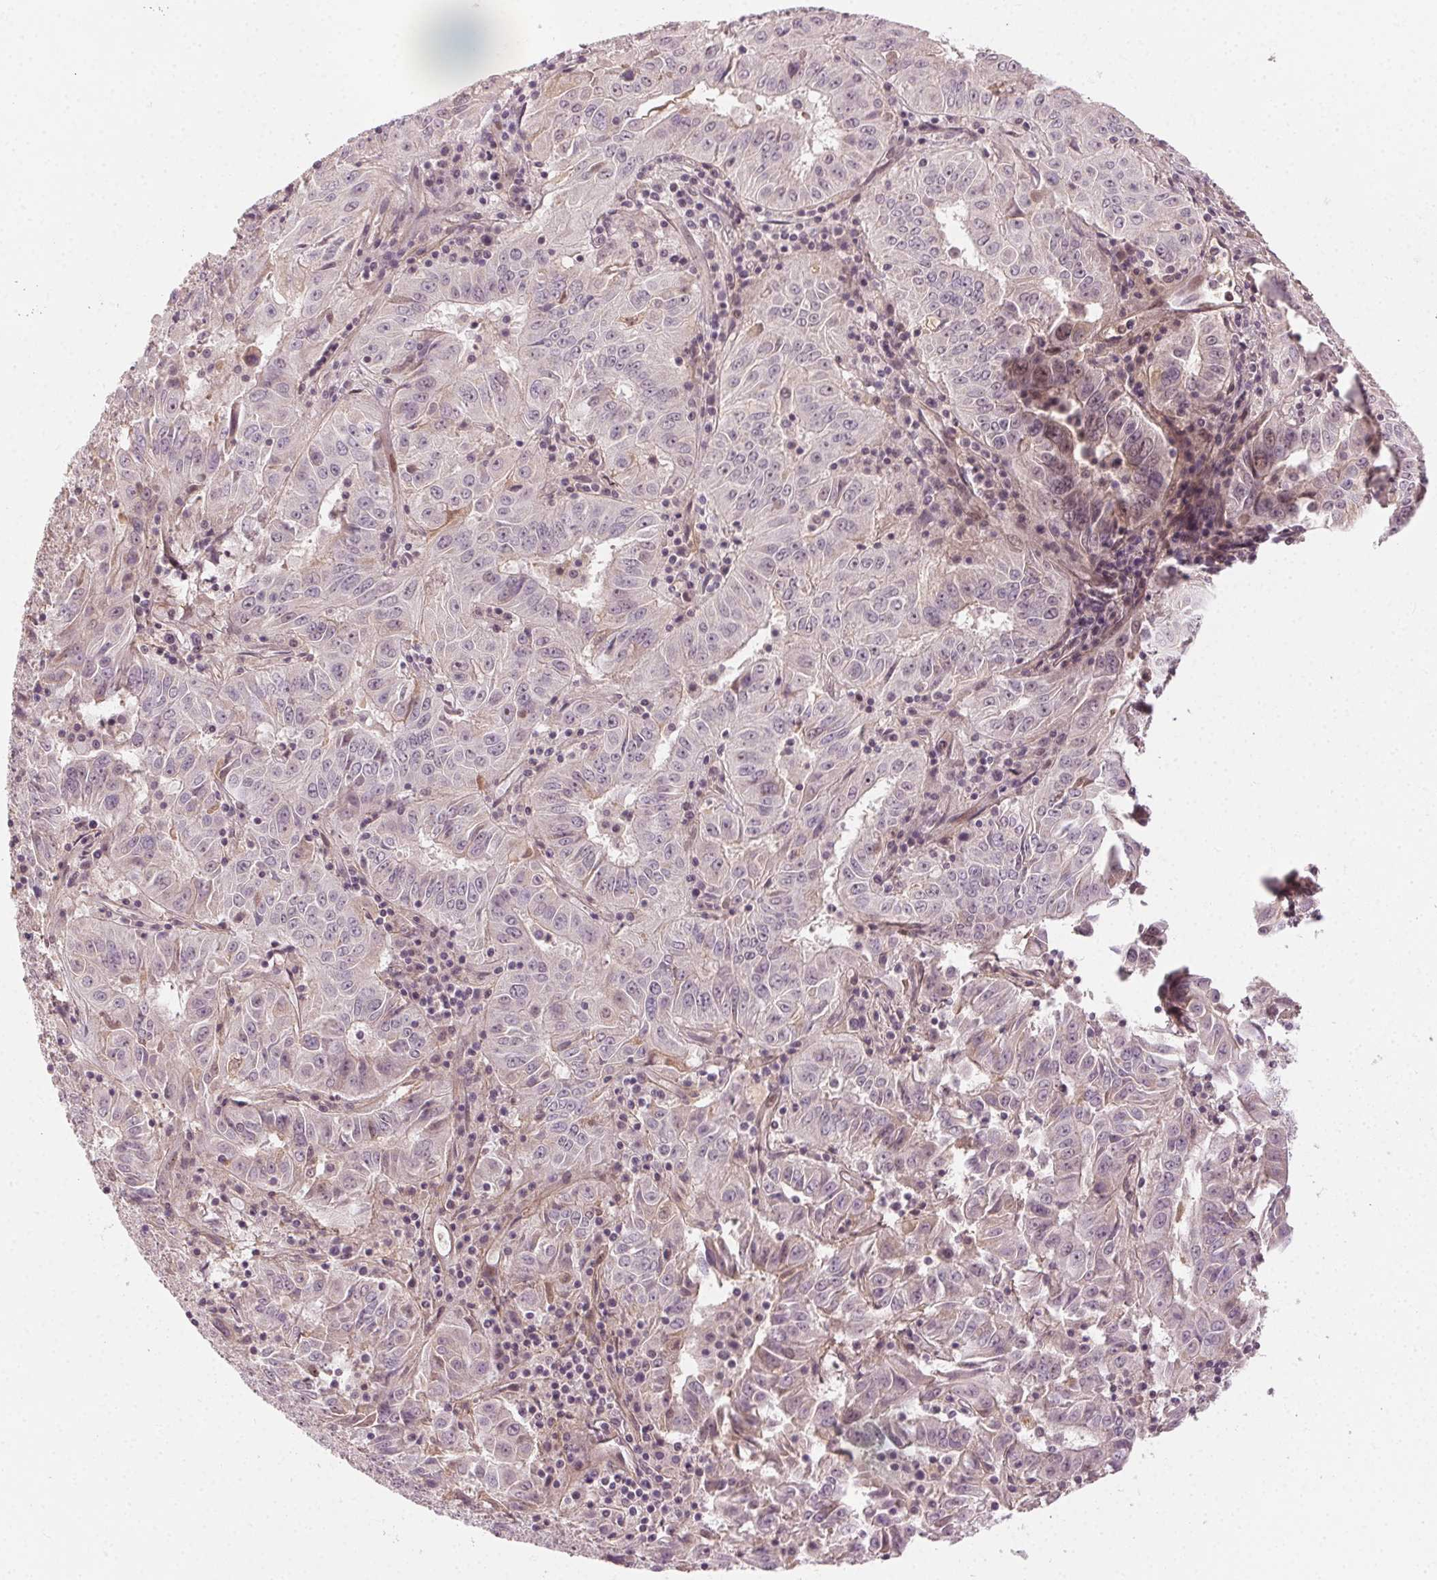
{"staining": {"intensity": "negative", "quantity": "none", "location": "none"}, "tissue": "pancreatic cancer", "cell_type": "Tumor cells", "image_type": "cancer", "snomed": [{"axis": "morphology", "description": "Adenocarcinoma, NOS"}, {"axis": "topography", "description": "Pancreas"}], "caption": "This is a micrograph of immunohistochemistry (IHC) staining of pancreatic adenocarcinoma, which shows no staining in tumor cells. Brightfield microscopy of IHC stained with DAB (3,3'-diaminobenzidine) (brown) and hematoxylin (blue), captured at high magnification.", "gene": "TUB", "patient": {"sex": "male", "age": 63}}